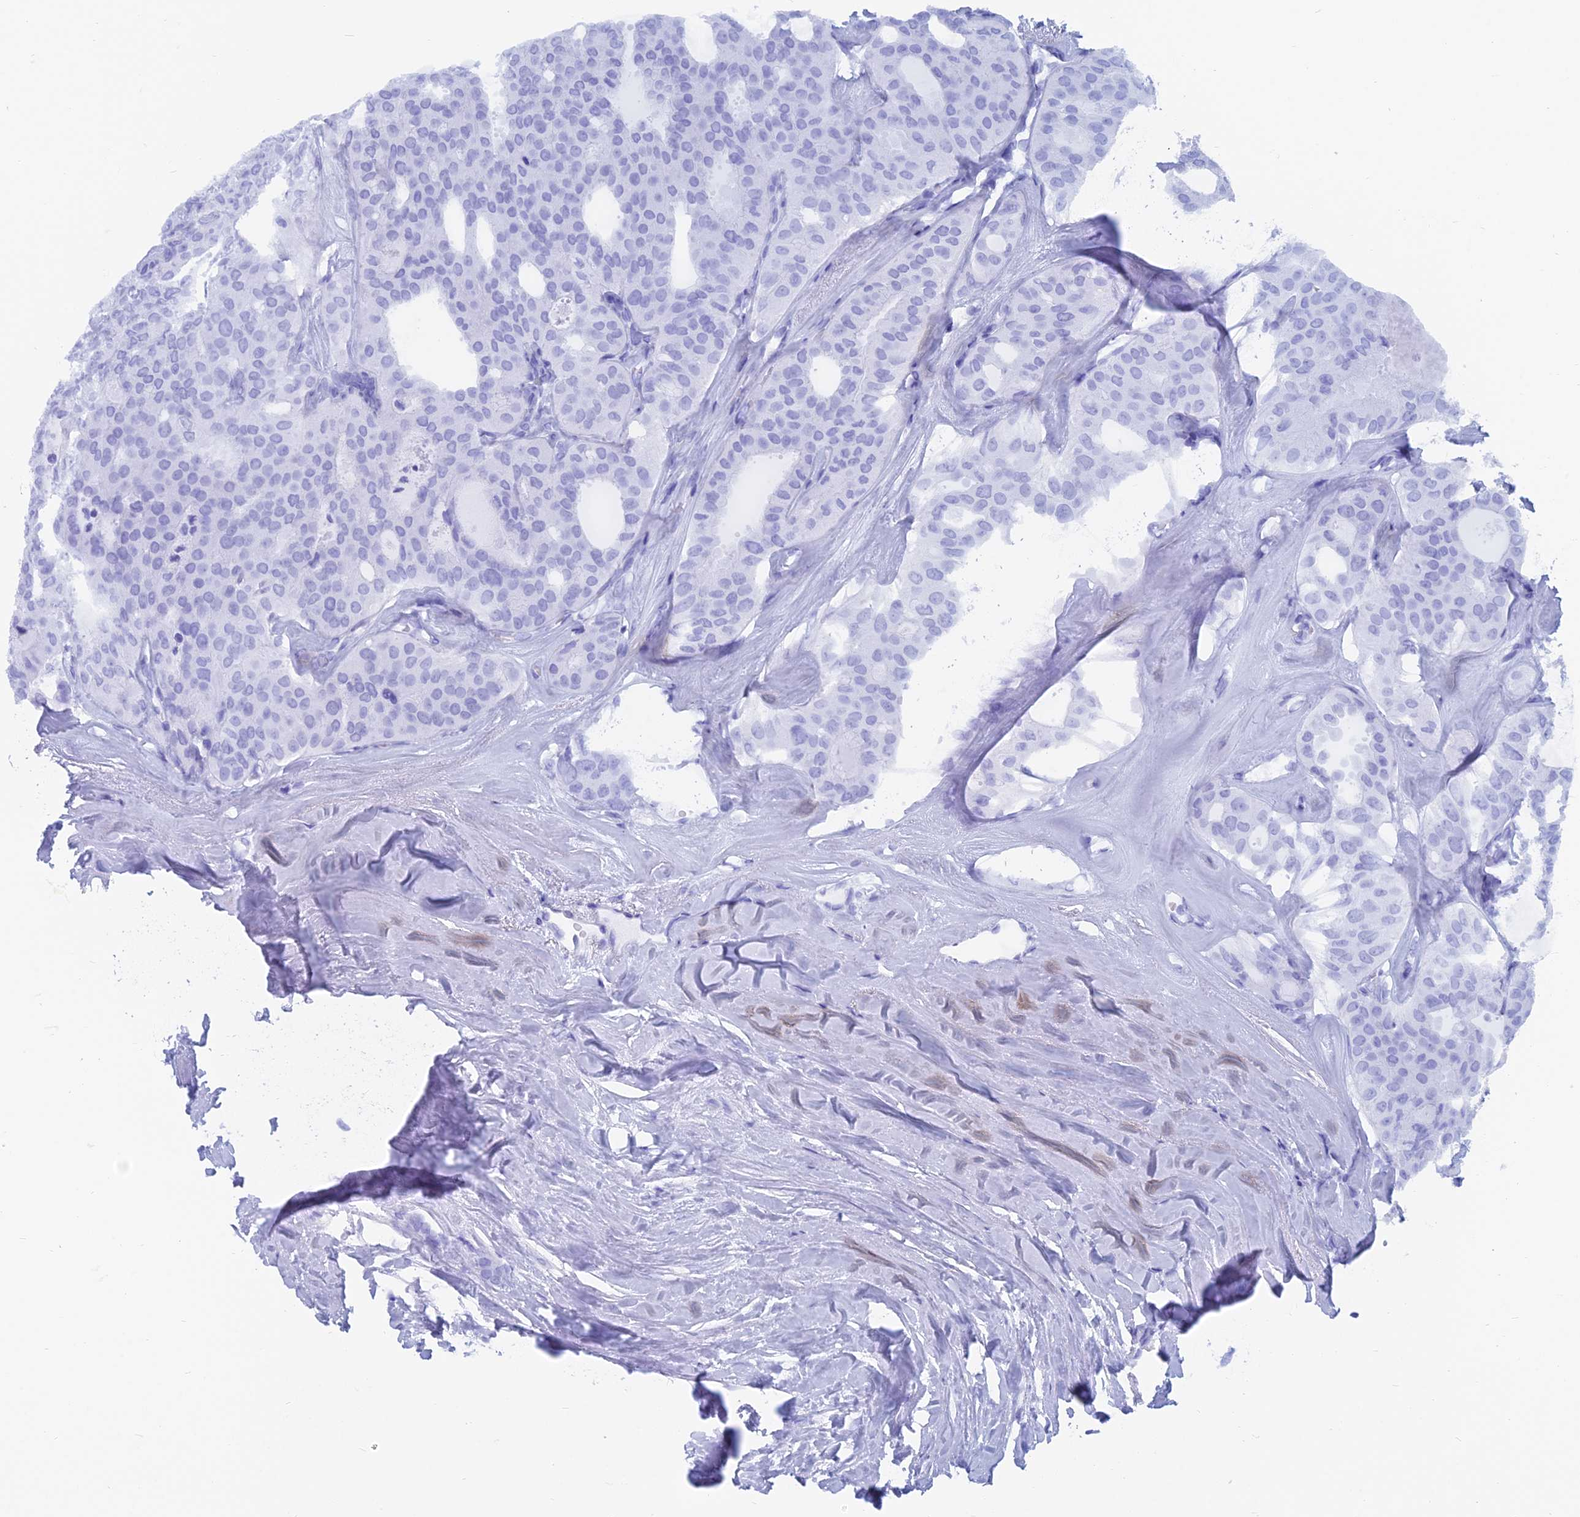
{"staining": {"intensity": "negative", "quantity": "none", "location": "none"}, "tissue": "thyroid cancer", "cell_type": "Tumor cells", "image_type": "cancer", "snomed": [{"axis": "morphology", "description": "Follicular adenoma carcinoma, NOS"}, {"axis": "topography", "description": "Thyroid gland"}], "caption": "There is no significant positivity in tumor cells of thyroid cancer.", "gene": "CAPS", "patient": {"sex": "male", "age": 75}}